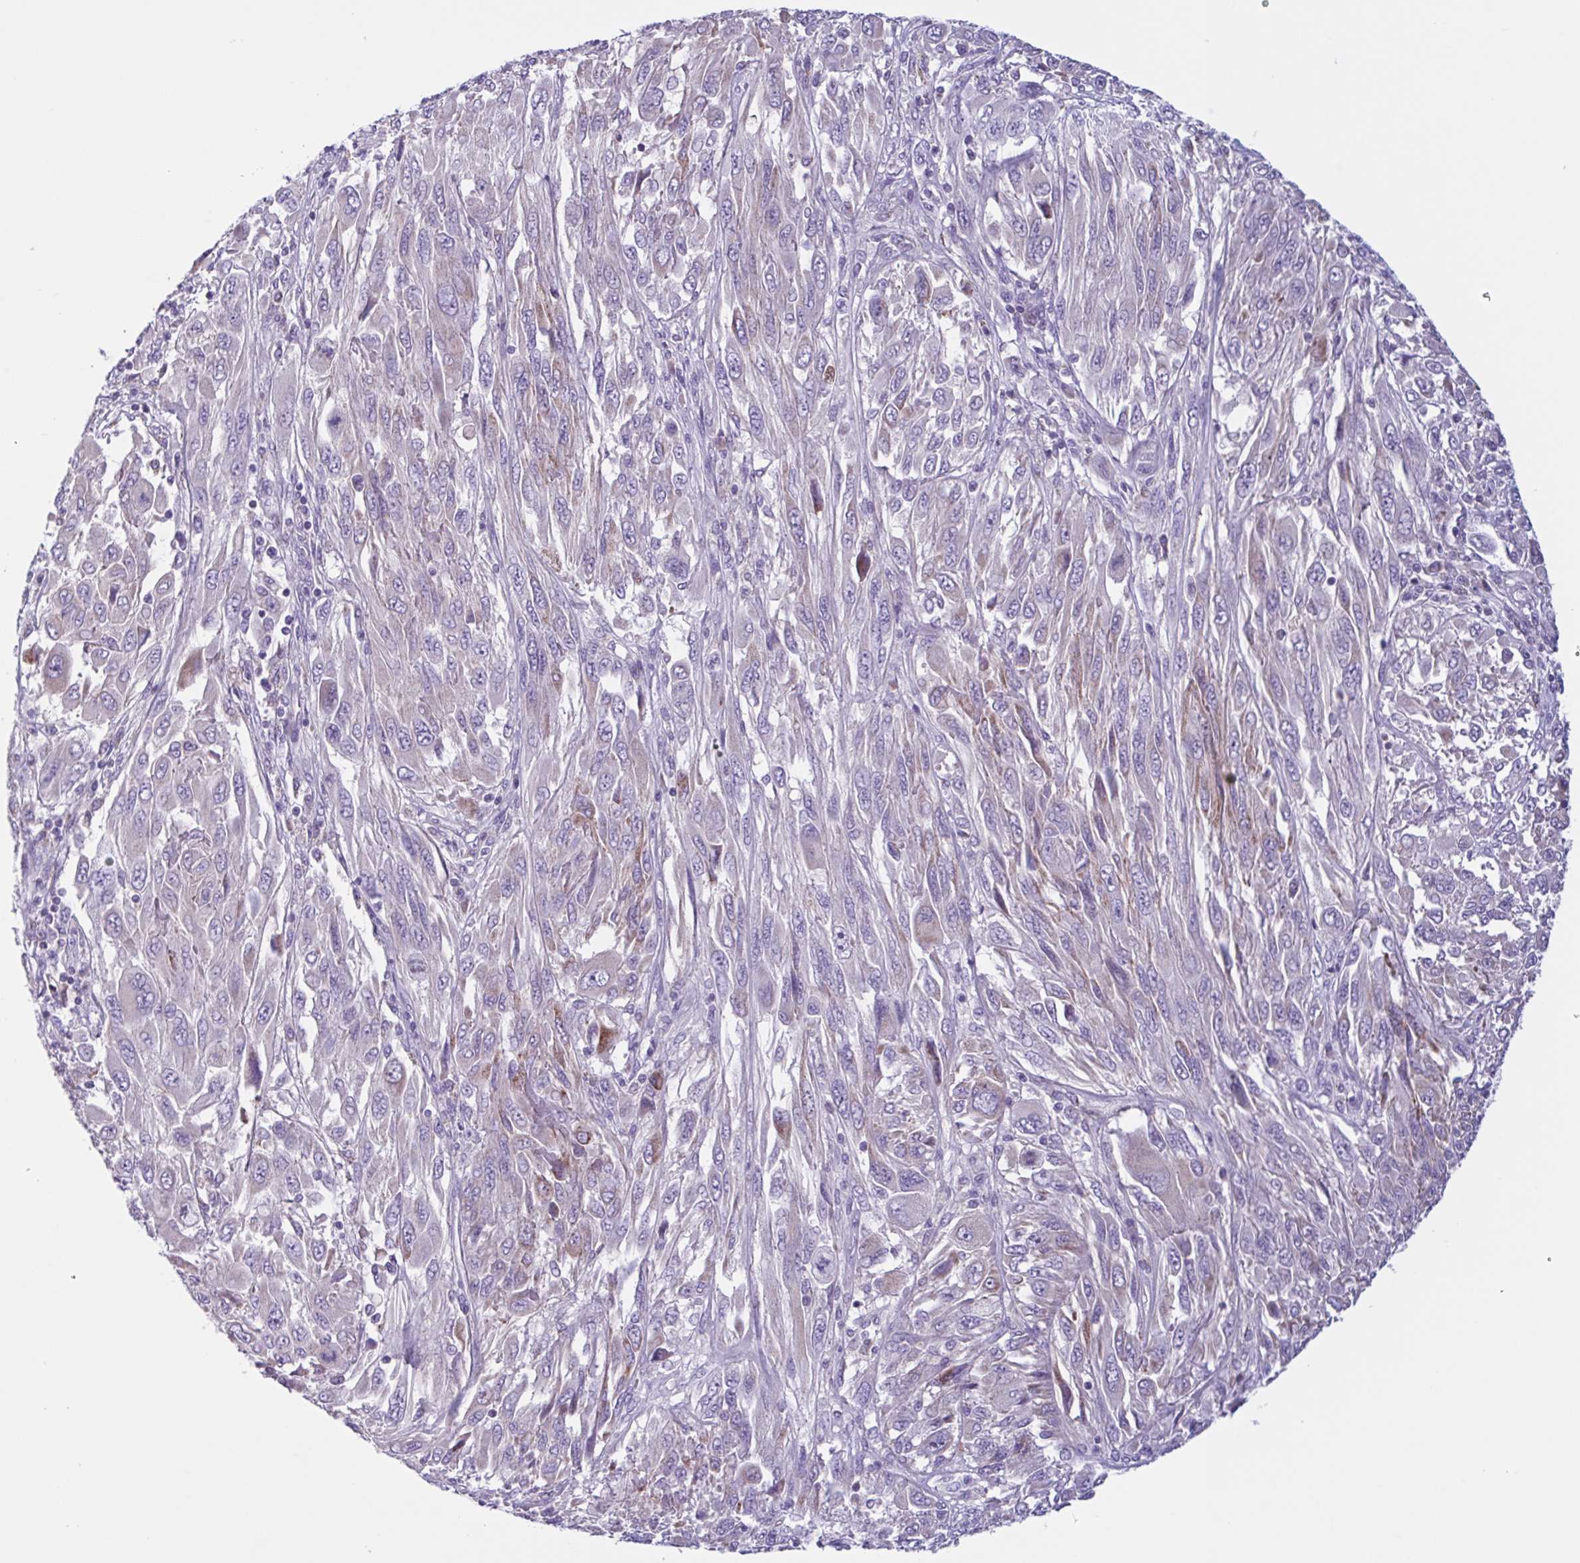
{"staining": {"intensity": "weak", "quantity": "<25%", "location": "cytoplasmic/membranous"}, "tissue": "melanoma", "cell_type": "Tumor cells", "image_type": "cancer", "snomed": [{"axis": "morphology", "description": "Malignant melanoma, NOS"}, {"axis": "topography", "description": "Skin"}], "caption": "Malignant melanoma was stained to show a protein in brown. There is no significant staining in tumor cells. (Brightfield microscopy of DAB immunohistochemistry at high magnification).", "gene": "F13B", "patient": {"sex": "female", "age": 91}}